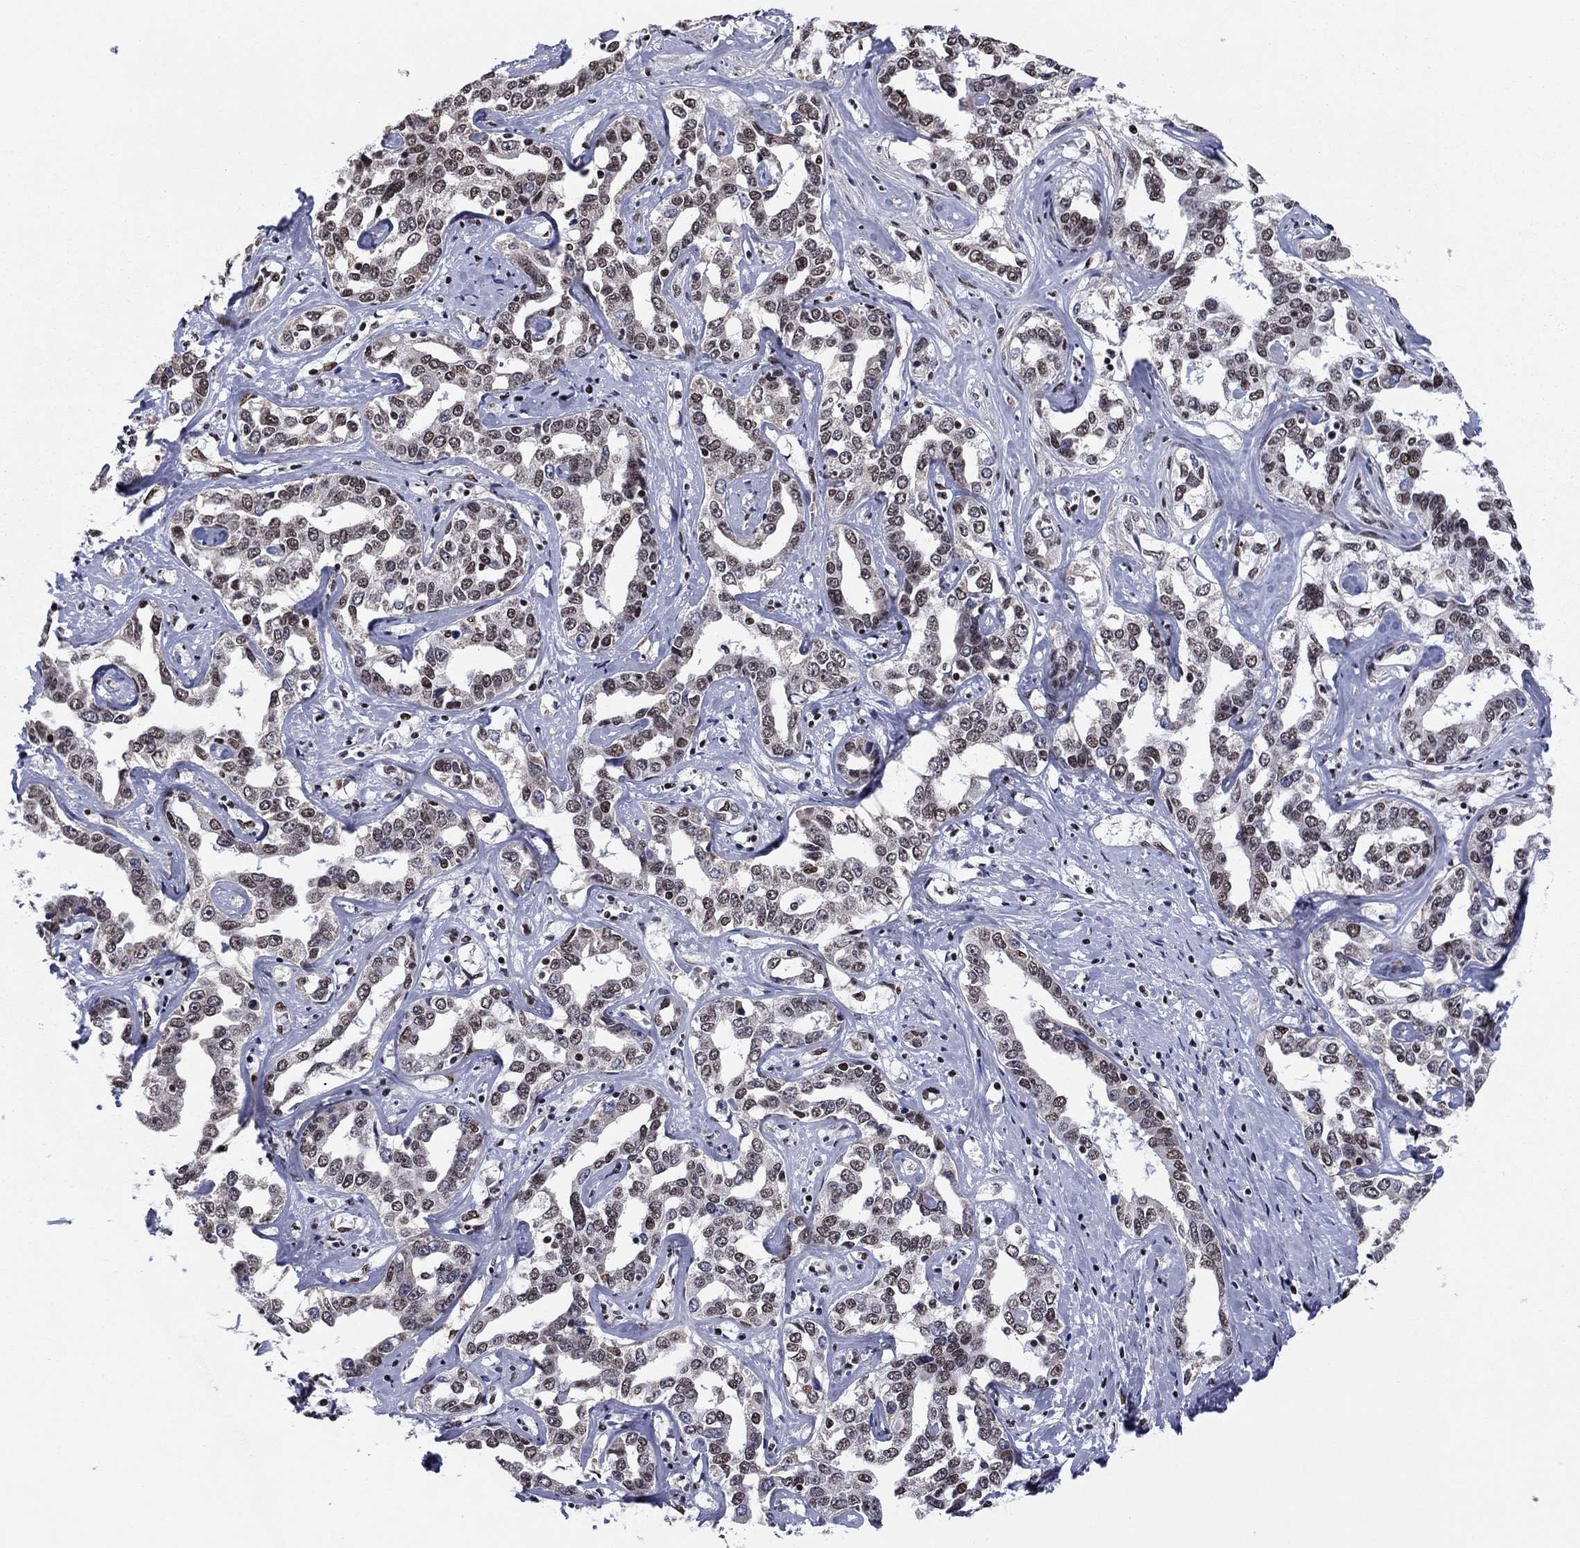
{"staining": {"intensity": "weak", "quantity": ">75%", "location": "cytoplasmic/membranous,nuclear"}, "tissue": "liver cancer", "cell_type": "Tumor cells", "image_type": "cancer", "snomed": [{"axis": "morphology", "description": "Cholangiocarcinoma"}, {"axis": "topography", "description": "Liver"}], "caption": "Brown immunohistochemical staining in human liver cancer shows weak cytoplasmic/membranous and nuclear expression in approximately >75% of tumor cells. The staining was performed using DAB, with brown indicating positive protein expression. Nuclei are stained blue with hematoxylin.", "gene": "N4BP2", "patient": {"sex": "male", "age": 59}}